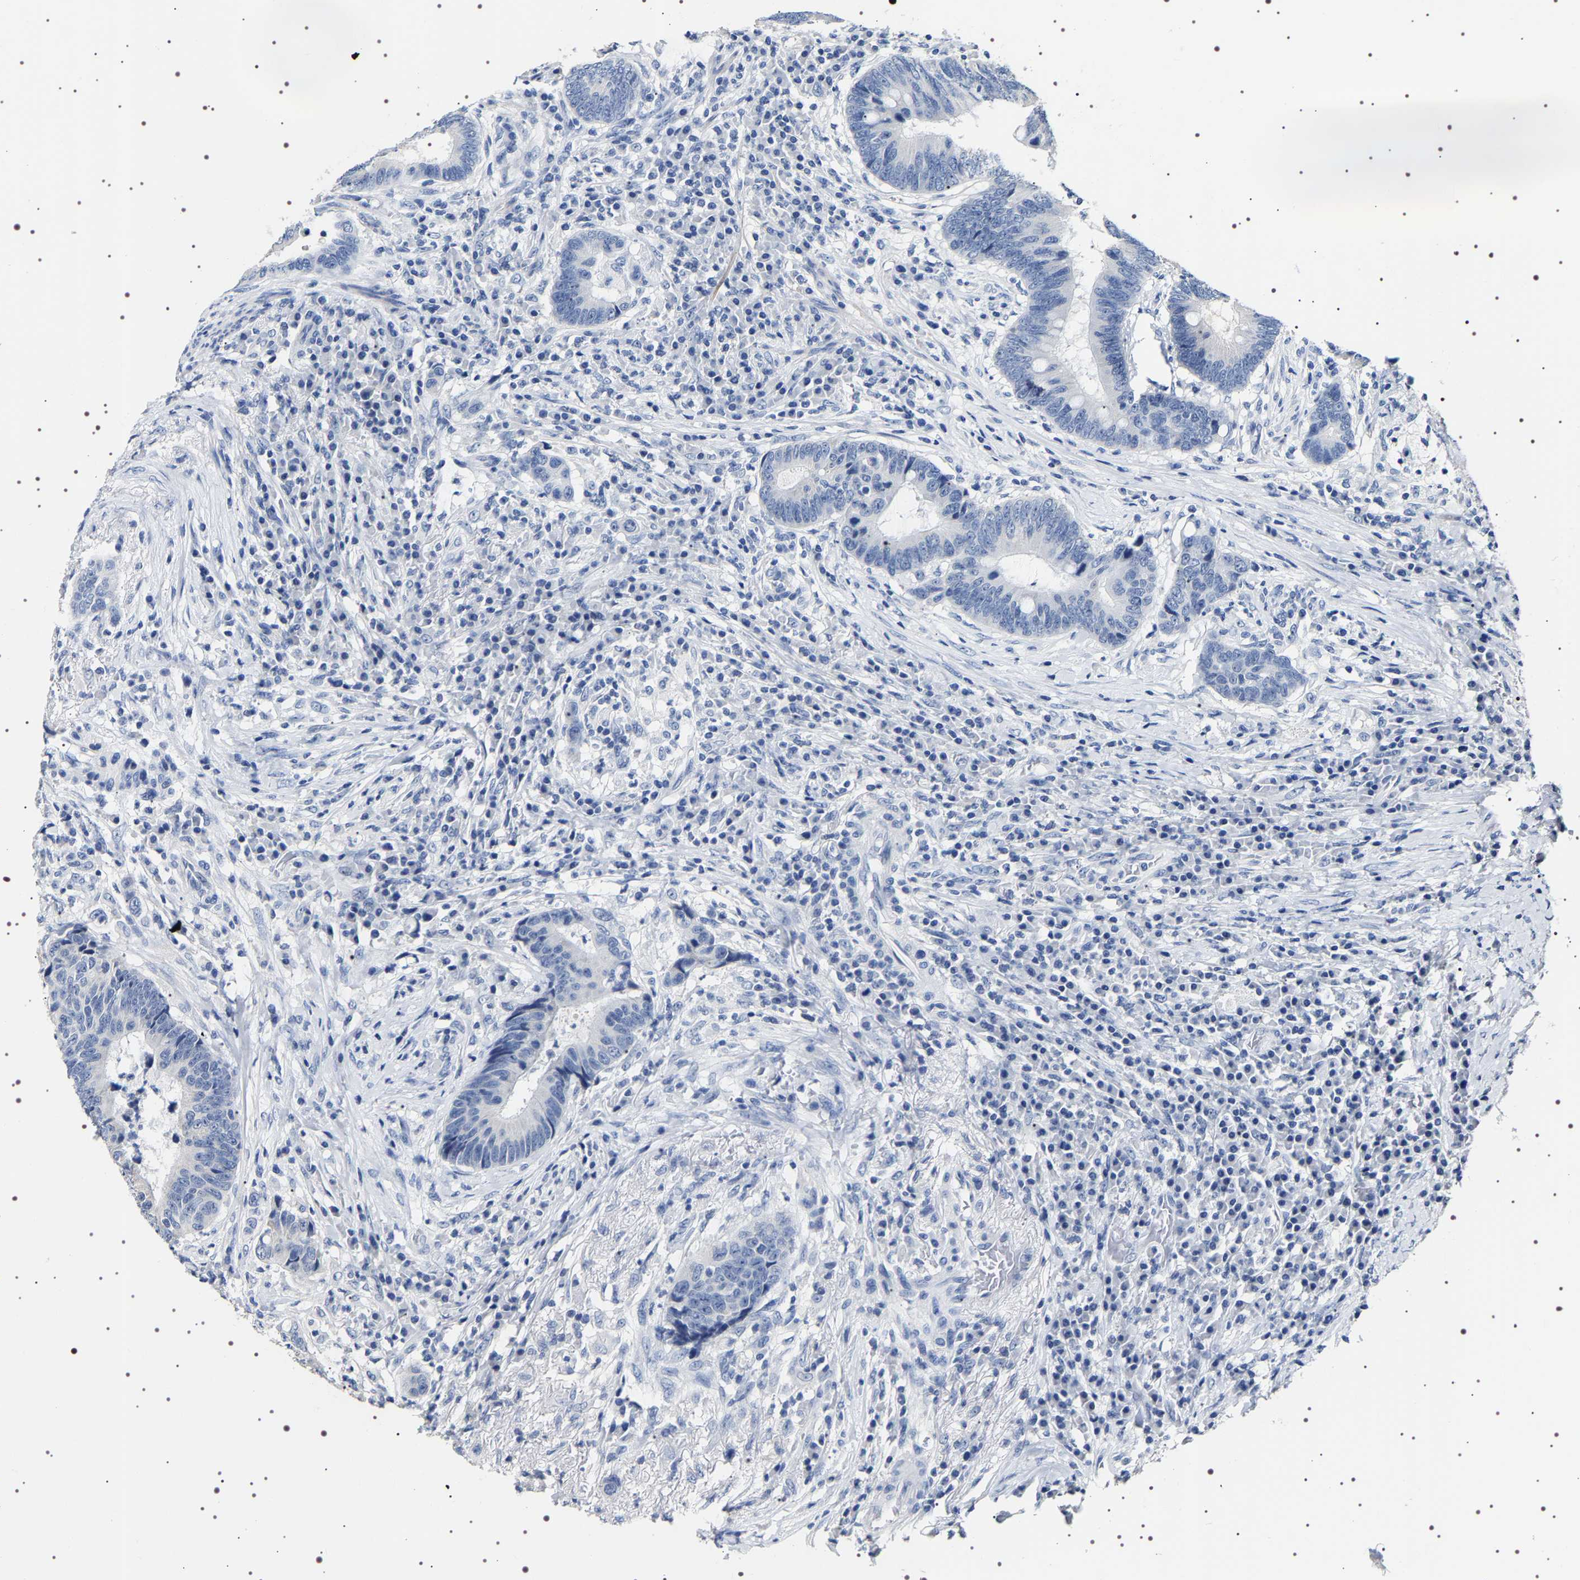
{"staining": {"intensity": "negative", "quantity": "none", "location": "none"}, "tissue": "colorectal cancer", "cell_type": "Tumor cells", "image_type": "cancer", "snomed": [{"axis": "morphology", "description": "Adenocarcinoma, NOS"}, {"axis": "topography", "description": "Rectum"}, {"axis": "topography", "description": "Anal"}], "caption": "An image of colorectal adenocarcinoma stained for a protein demonstrates no brown staining in tumor cells. The staining is performed using DAB brown chromogen with nuclei counter-stained in using hematoxylin.", "gene": "UBQLN3", "patient": {"sex": "female", "age": 89}}